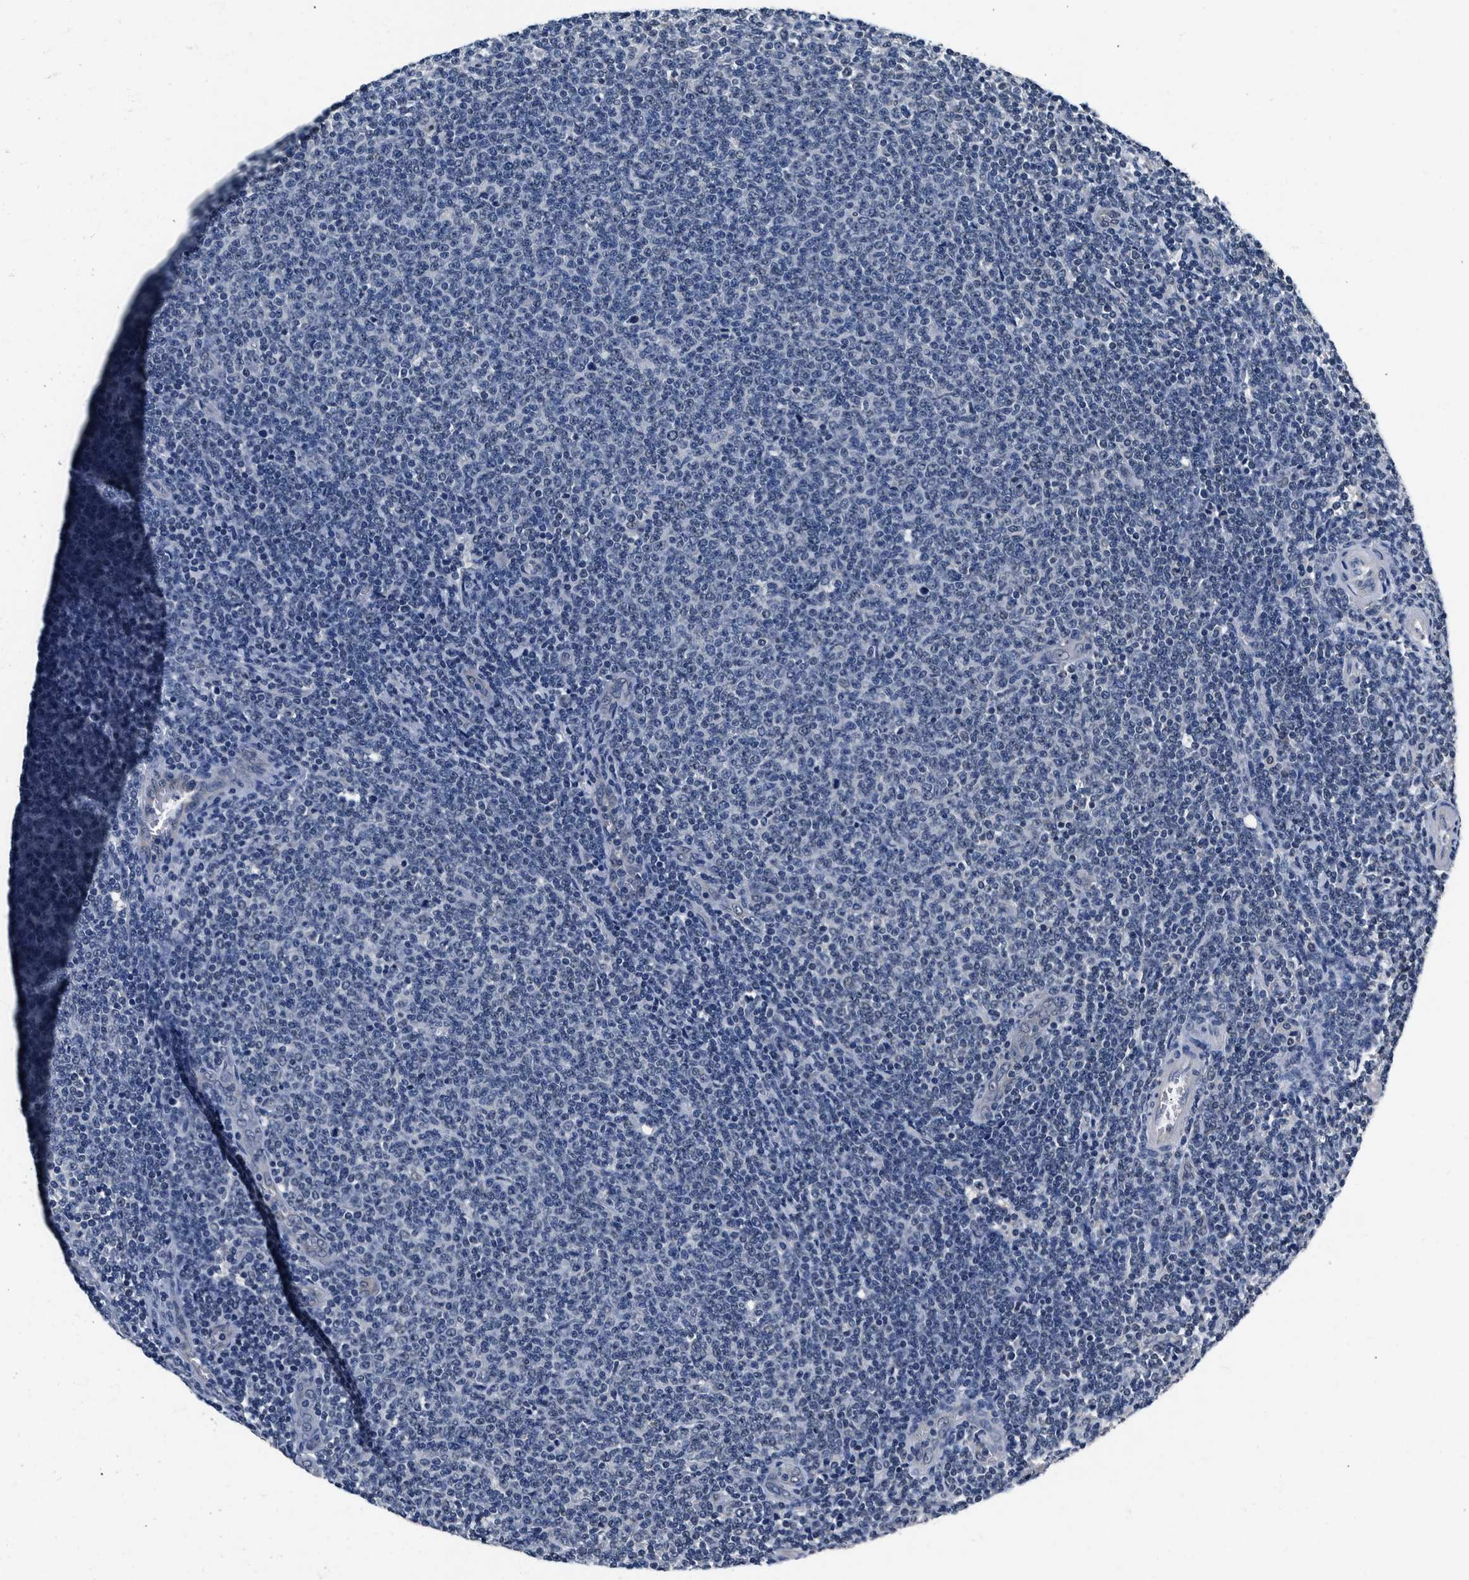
{"staining": {"intensity": "negative", "quantity": "none", "location": "none"}, "tissue": "lymphoma", "cell_type": "Tumor cells", "image_type": "cancer", "snomed": [{"axis": "morphology", "description": "Malignant lymphoma, non-Hodgkin's type, Low grade"}, {"axis": "topography", "description": "Lymph node"}], "caption": "Immunohistochemical staining of low-grade malignant lymphoma, non-Hodgkin's type reveals no significant positivity in tumor cells.", "gene": "NIBAN2", "patient": {"sex": "male", "age": 66}}